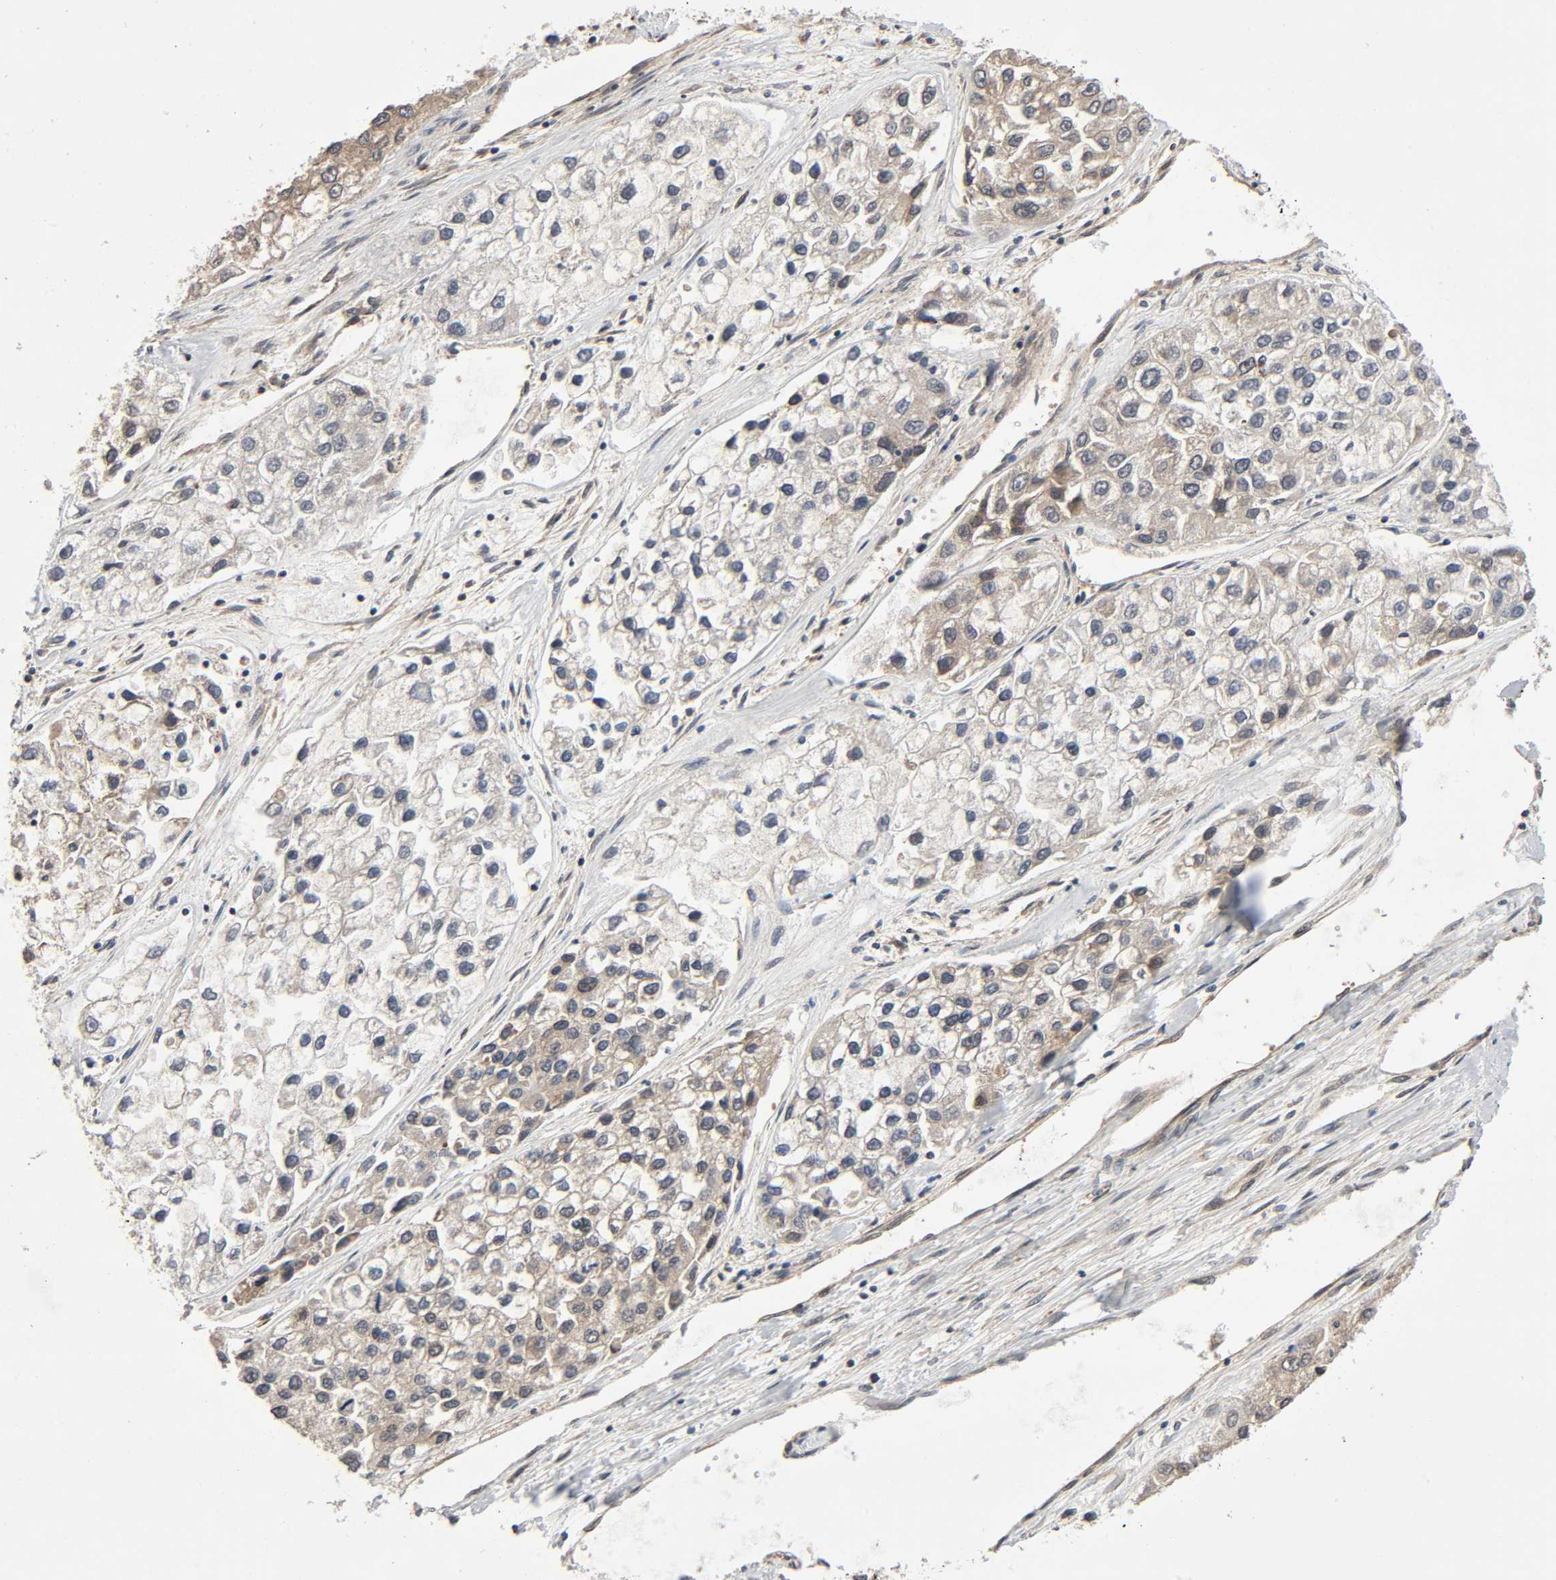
{"staining": {"intensity": "weak", "quantity": ">75%", "location": "cytoplasmic/membranous"}, "tissue": "liver cancer", "cell_type": "Tumor cells", "image_type": "cancer", "snomed": [{"axis": "morphology", "description": "Carcinoma, Hepatocellular, NOS"}, {"axis": "topography", "description": "Liver"}], "caption": "Protein staining of liver cancer tissue exhibits weak cytoplasmic/membranous expression in approximately >75% of tumor cells.", "gene": "PPP2R1B", "patient": {"sex": "female", "age": 66}}